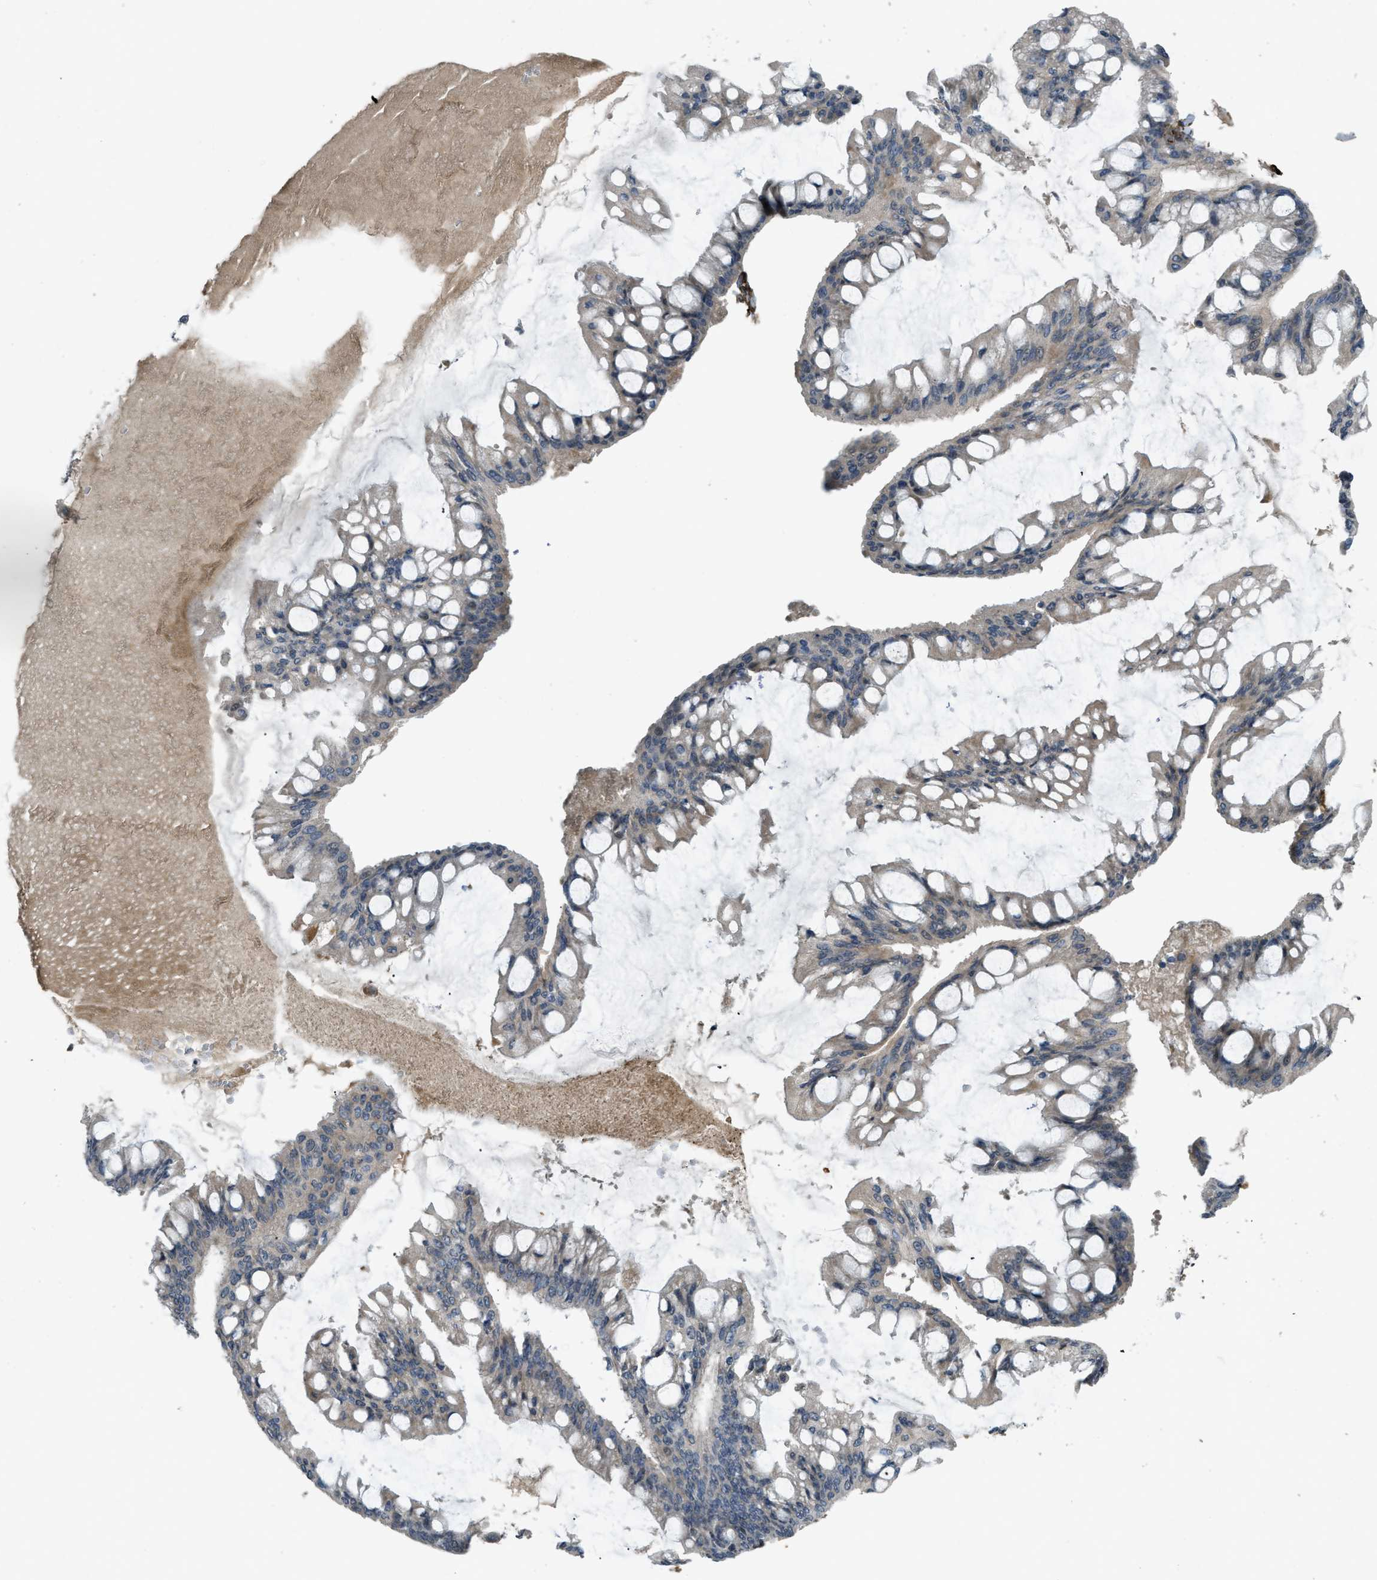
{"staining": {"intensity": "negative", "quantity": "none", "location": "none"}, "tissue": "ovarian cancer", "cell_type": "Tumor cells", "image_type": "cancer", "snomed": [{"axis": "morphology", "description": "Cystadenocarcinoma, mucinous, NOS"}, {"axis": "topography", "description": "Ovary"}], "caption": "DAB (3,3'-diaminobenzidine) immunohistochemical staining of ovarian mucinous cystadenocarcinoma exhibits no significant expression in tumor cells.", "gene": "NMB", "patient": {"sex": "female", "age": 73}}